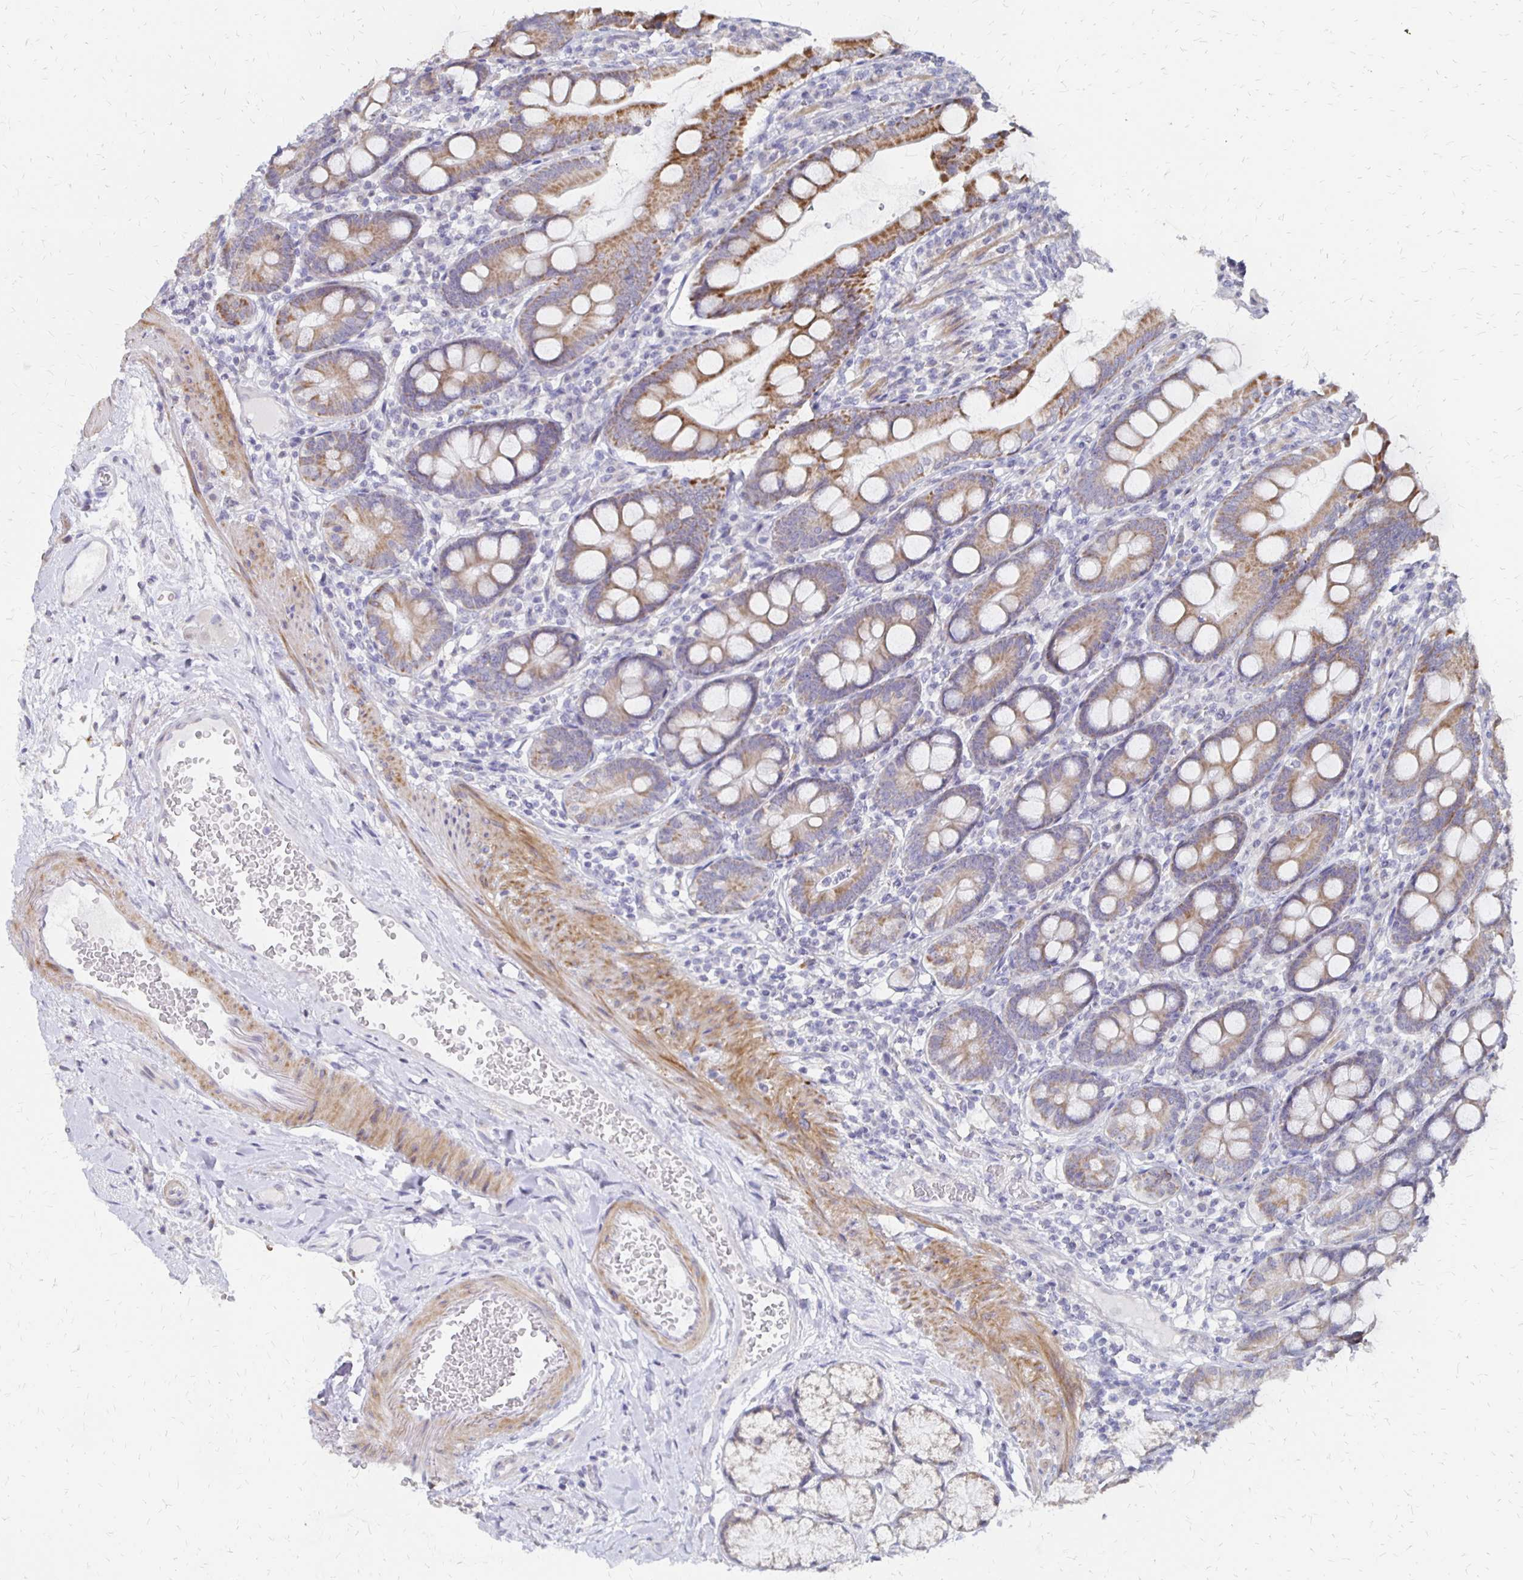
{"staining": {"intensity": "strong", "quantity": "25%-75%", "location": "cytoplasmic/membranous"}, "tissue": "duodenum", "cell_type": "Glandular cells", "image_type": "normal", "snomed": [{"axis": "morphology", "description": "Normal tissue, NOS"}, {"axis": "topography", "description": "Duodenum"}], "caption": "Immunohistochemistry (IHC) photomicrograph of unremarkable duodenum stained for a protein (brown), which reveals high levels of strong cytoplasmic/membranous positivity in approximately 25%-75% of glandular cells.", "gene": "ATOSB", "patient": {"sex": "female", "age": 67}}